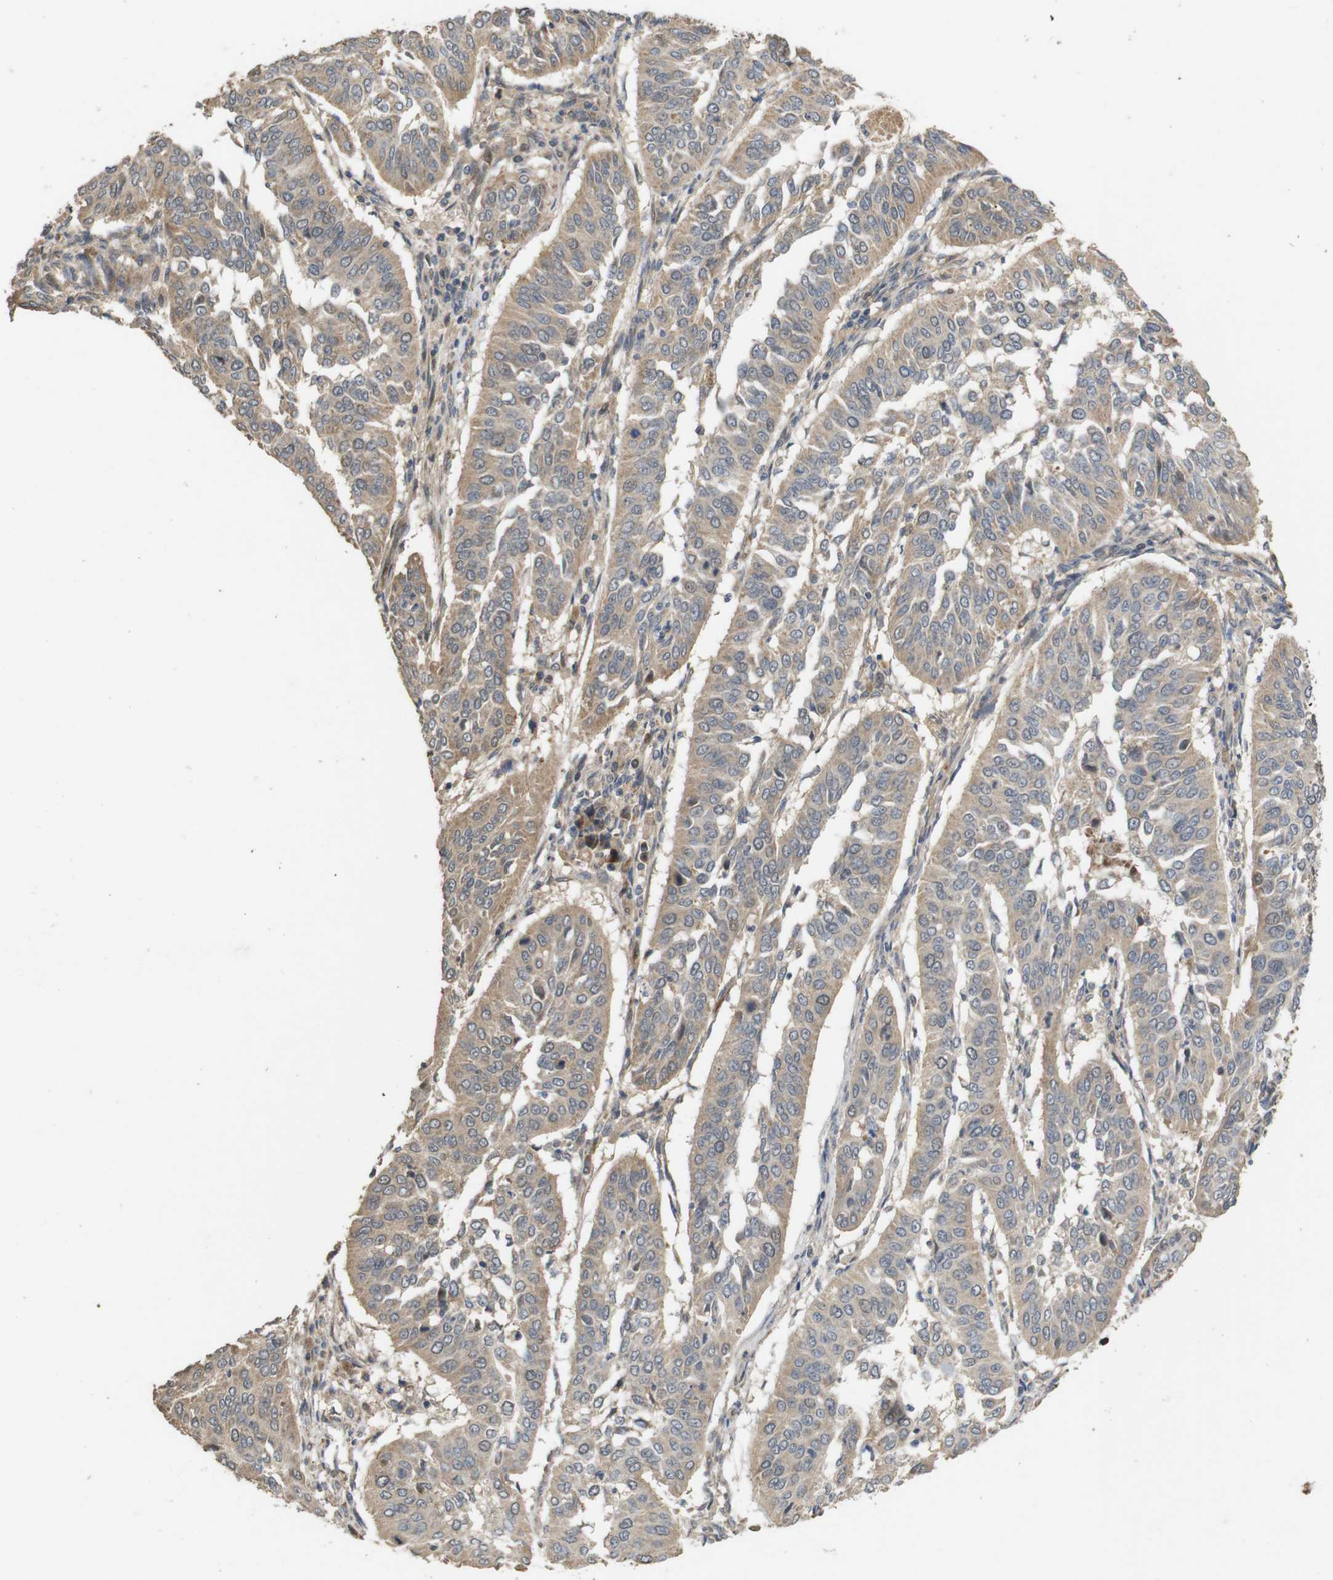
{"staining": {"intensity": "moderate", "quantity": ">75%", "location": "cytoplasmic/membranous,nuclear"}, "tissue": "cervical cancer", "cell_type": "Tumor cells", "image_type": "cancer", "snomed": [{"axis": "morphology", "description": "Normal tissue, NOS"}, {"axis": "morphology", "description": "Squamous cell carcinoma, NOS"}, {"axis": "topography", "description": "Cervix"}], "caption": "A high-resolution micrograph shows immunohistochemistry (IHC) staining of squamous cell carcinoma (cervical), which displays moderate cytoplasmic/membranous and nuclear staining in about >75% of tumor cells. (brown staining indicates protein expression, while blue staining denotes nuclei).", "gene": "PCDHB10", "patient": {"sex": "female", "age": 39}}